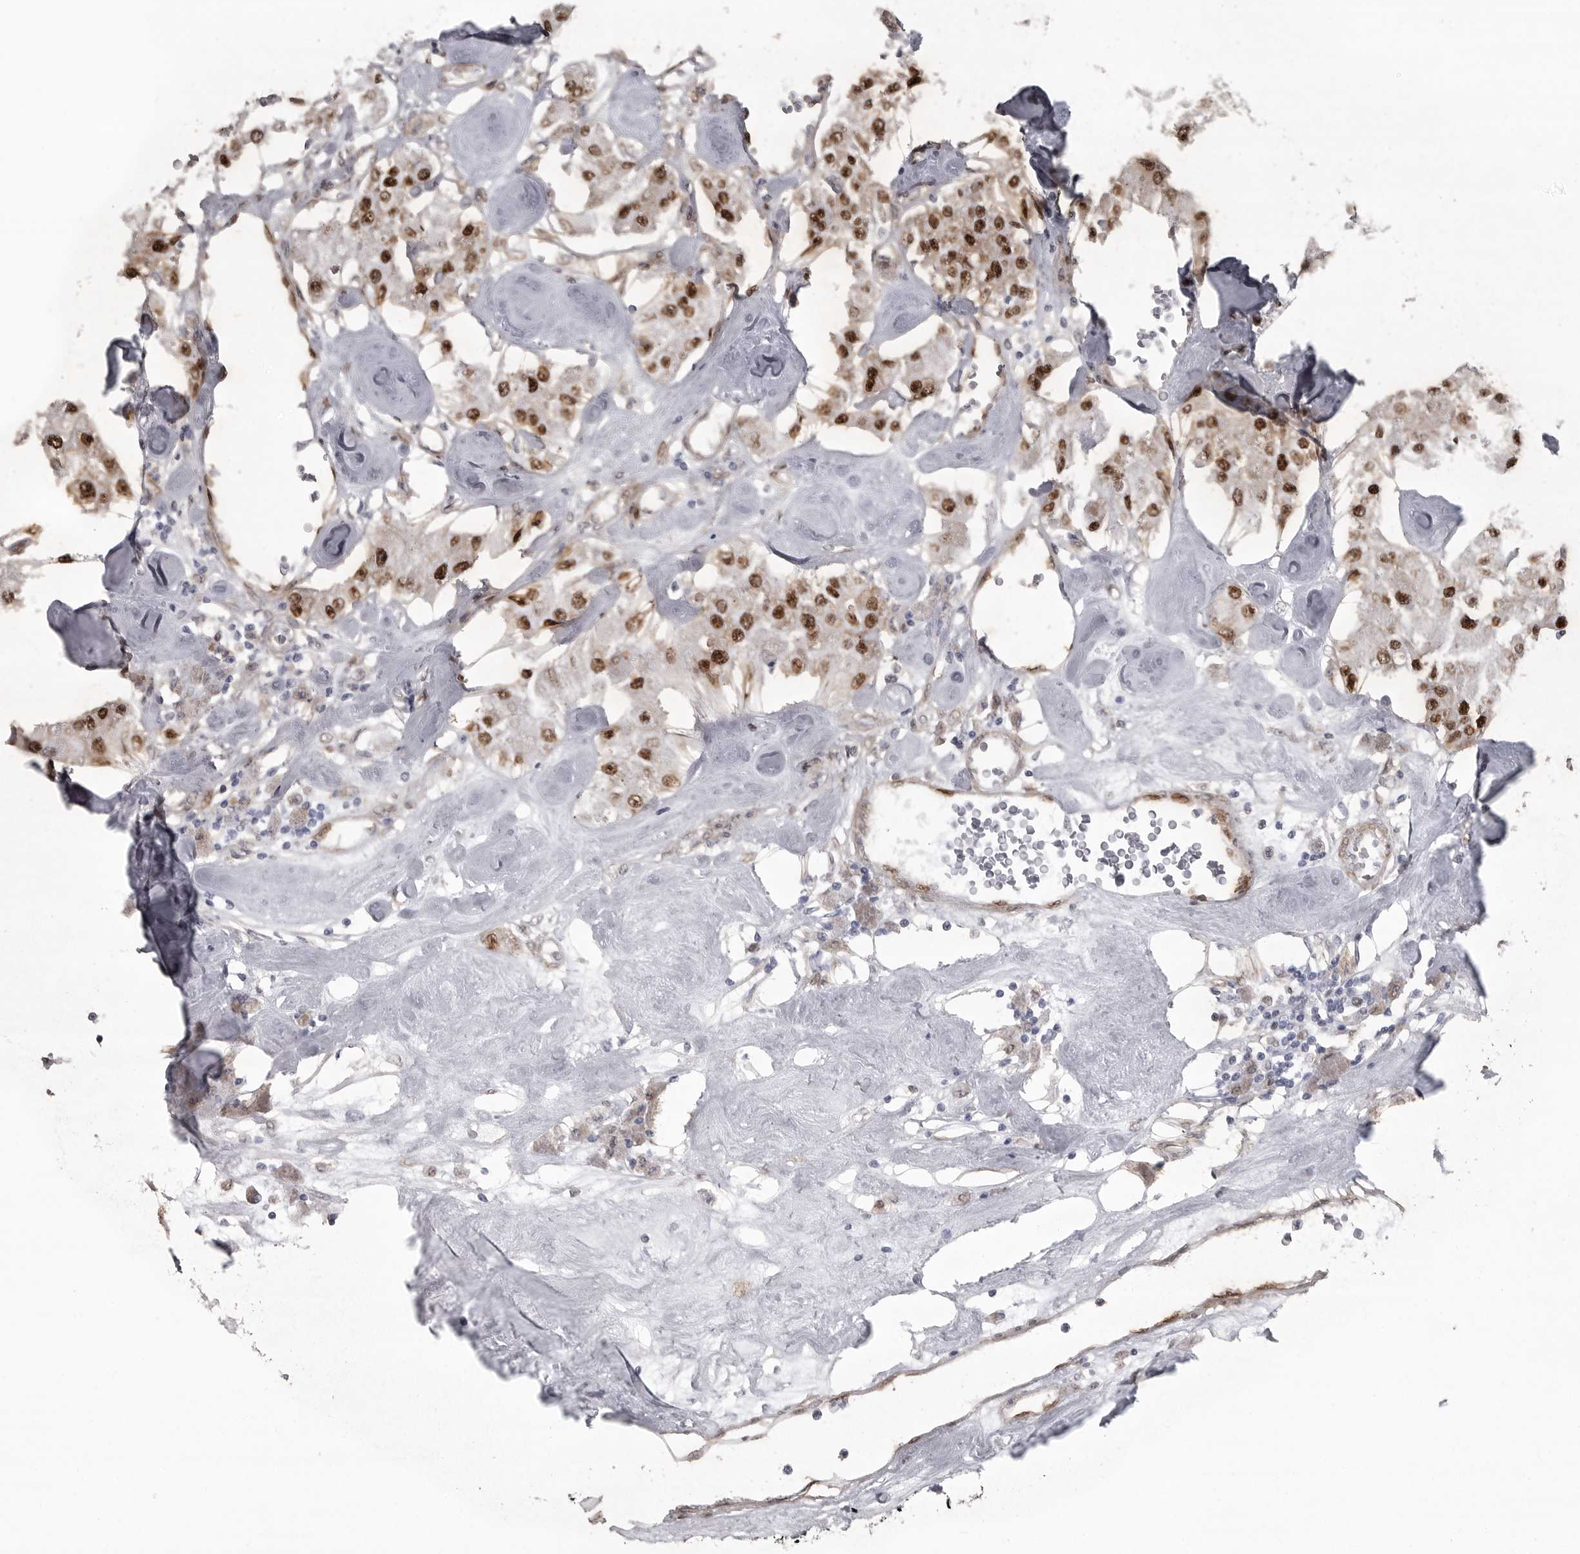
{"staining": {"intensity": "strong", "quantity": ">75%", "location": "nuclear"}, "tissue": "carcinoid", "cell_type": "Tumor cells", "image_type": "cancer", "snomed": [{"axis": "morphology", "description": "Carcinoid, malignant, NOS"}, {"axis": "topography", "description": "Pancreas"}], "caption": "The immunohistochemical stain shows strong nuclear positivity in tumor cells of carcinoid (malignant) tissue.", "gene": "HMGN3", "patient": {"sex": "male", "age": 41}}